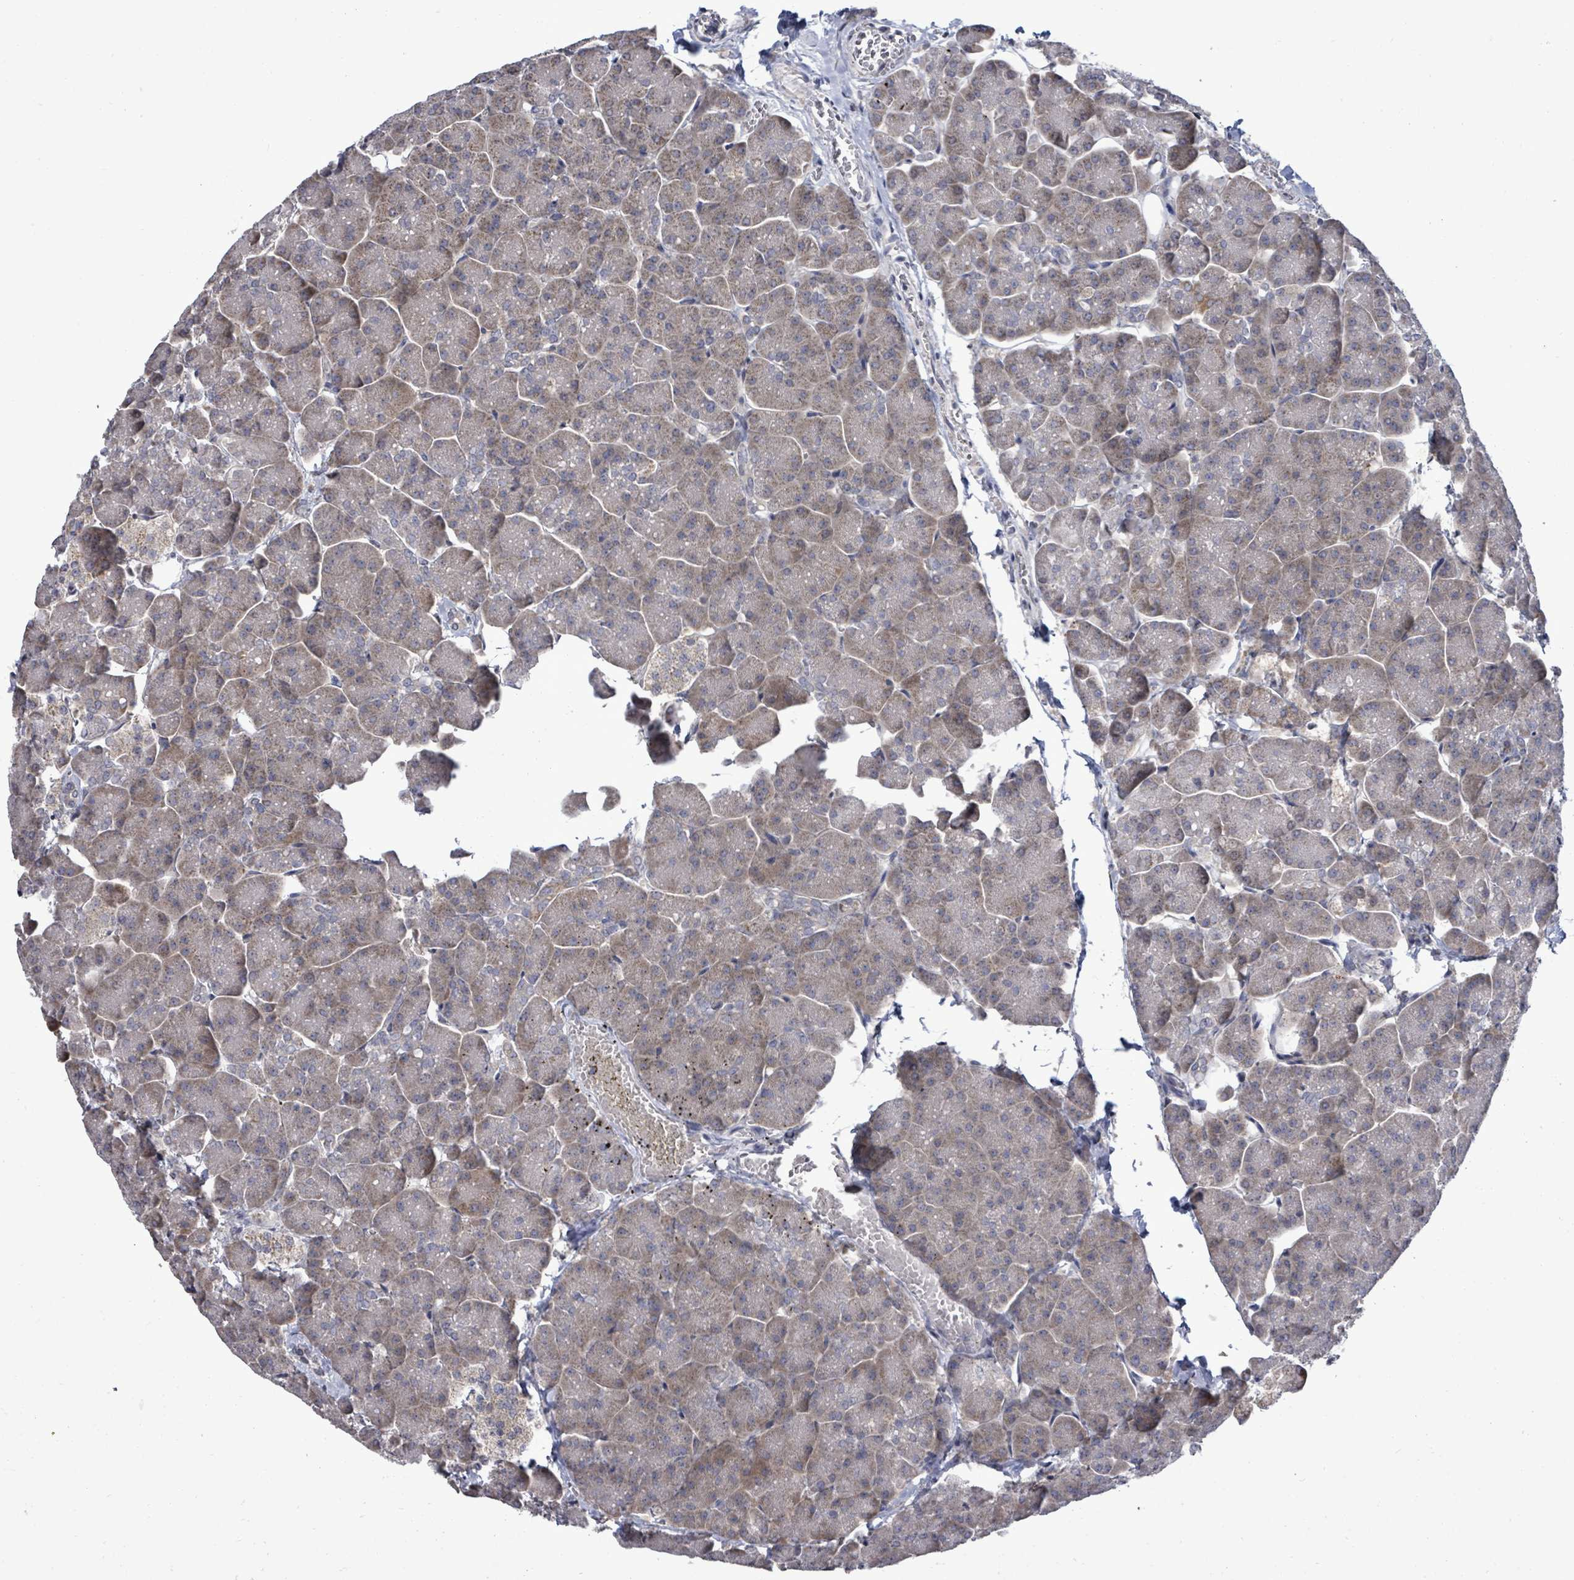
{"staining": {"intensity": "moderate", "quantity": "25%-75%", "location": "cytoplasmic/membranous"}, "tissue": "pancreas", "cell_type": "Exocrine glandular cells", "image_type": "normal", "snomed": [{"axis": "morphology", "description": "Normal tissue, NOS"}, {"axis": "topography", "description": "Pancreas"}, {"axis": "topography", "description": "Peripheral nerve tissue"}], "caption": "Pancreas stained with immunohistochemistry (IHC) demonstrates moderate cytoplasmic/membranous staining in about 25%-75% of exocrine glandular cells.", "gene": "POMGNT2", "patient": {"sex": "male", "age": 54}}